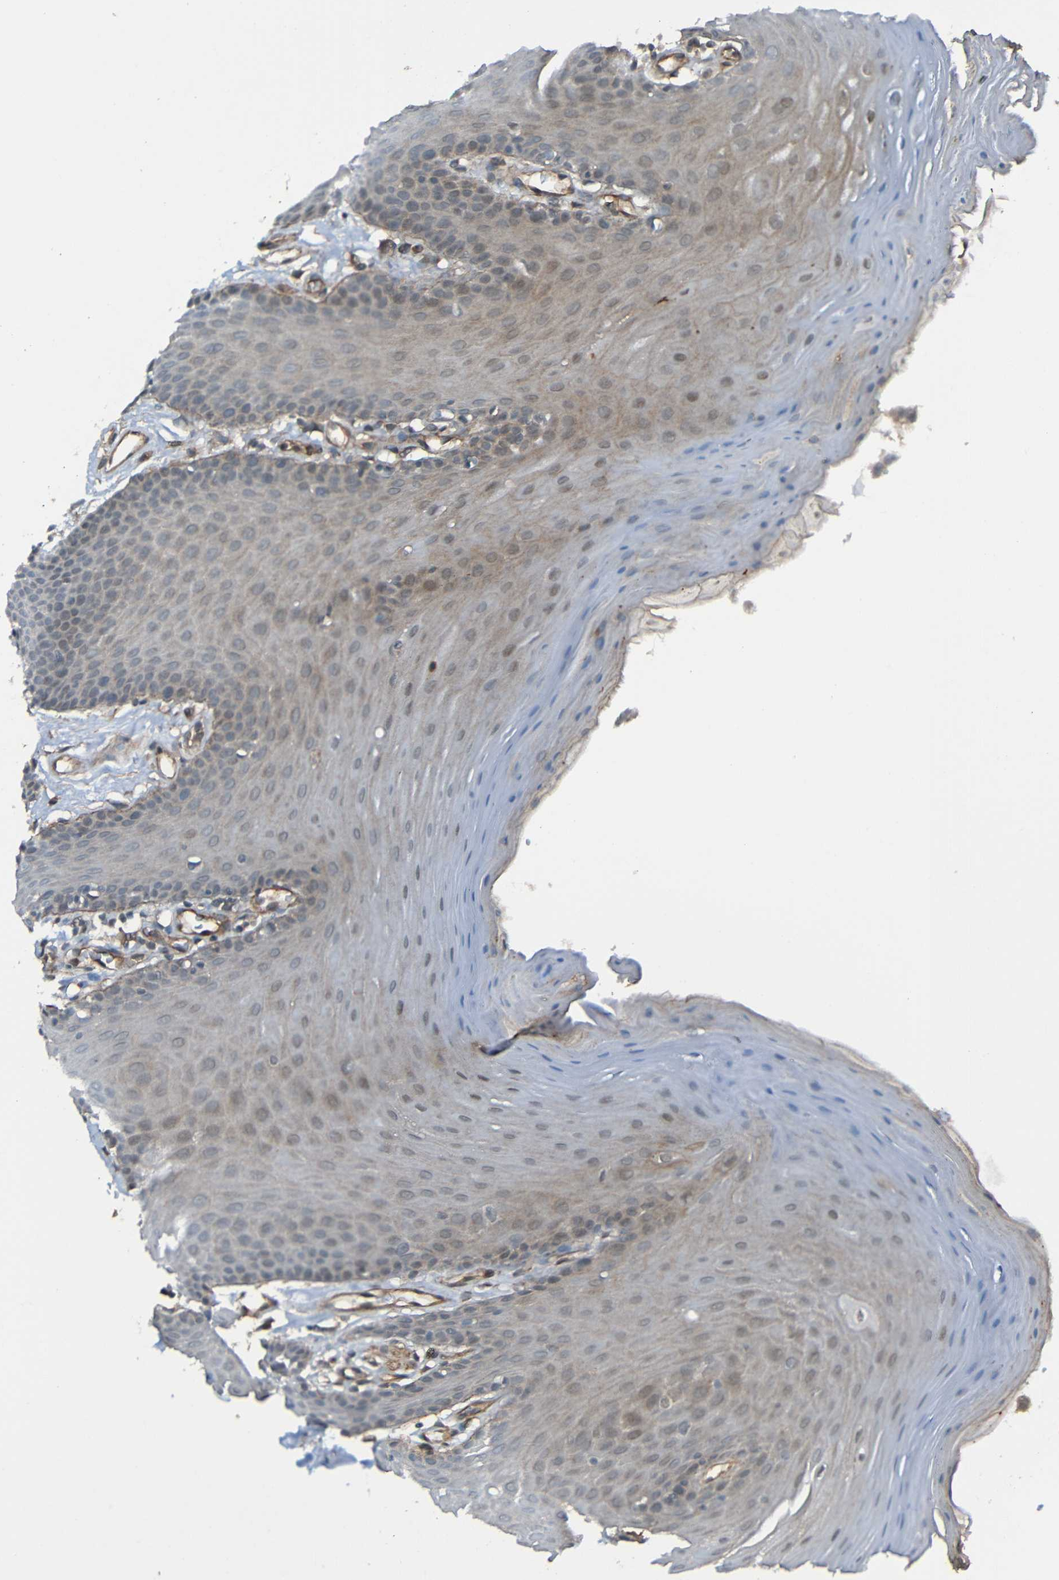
{"staining": {"intensity": "weak", "quantity": "<25%", "location": "cytoplasmic/membranous"}, "tissue": "oral mucosa", "cell_type": "Squamous epithelial cells", "image_type": "normal", "snomed": [{"axis": "morphology", "description": "Normal tissue, NOS"}, {"axis": "morphology", "description": "Squamous cell carcinoma, NOS"}, {"axis": "topography", "description": "Skeletal muscle"}, {"axis": "topography", "description": "Adipose tissue"}, {"axis": "topography", "description": "Vascular tissue"}, {"axis": "topography", "description": "Oral tissue"}, {"axis": "topography", "description": "Peripheral nerve tissue"}, {"axis": "topography", "description": "Head-Neck"}], "caption": "A high-resolution image shows immunohistochemistry staining of benign oral mucosa, which displays no significant staining in squamous epithelial cells.", "gene": "LGR5", "patient": {"sex": "male", "age": 71}}